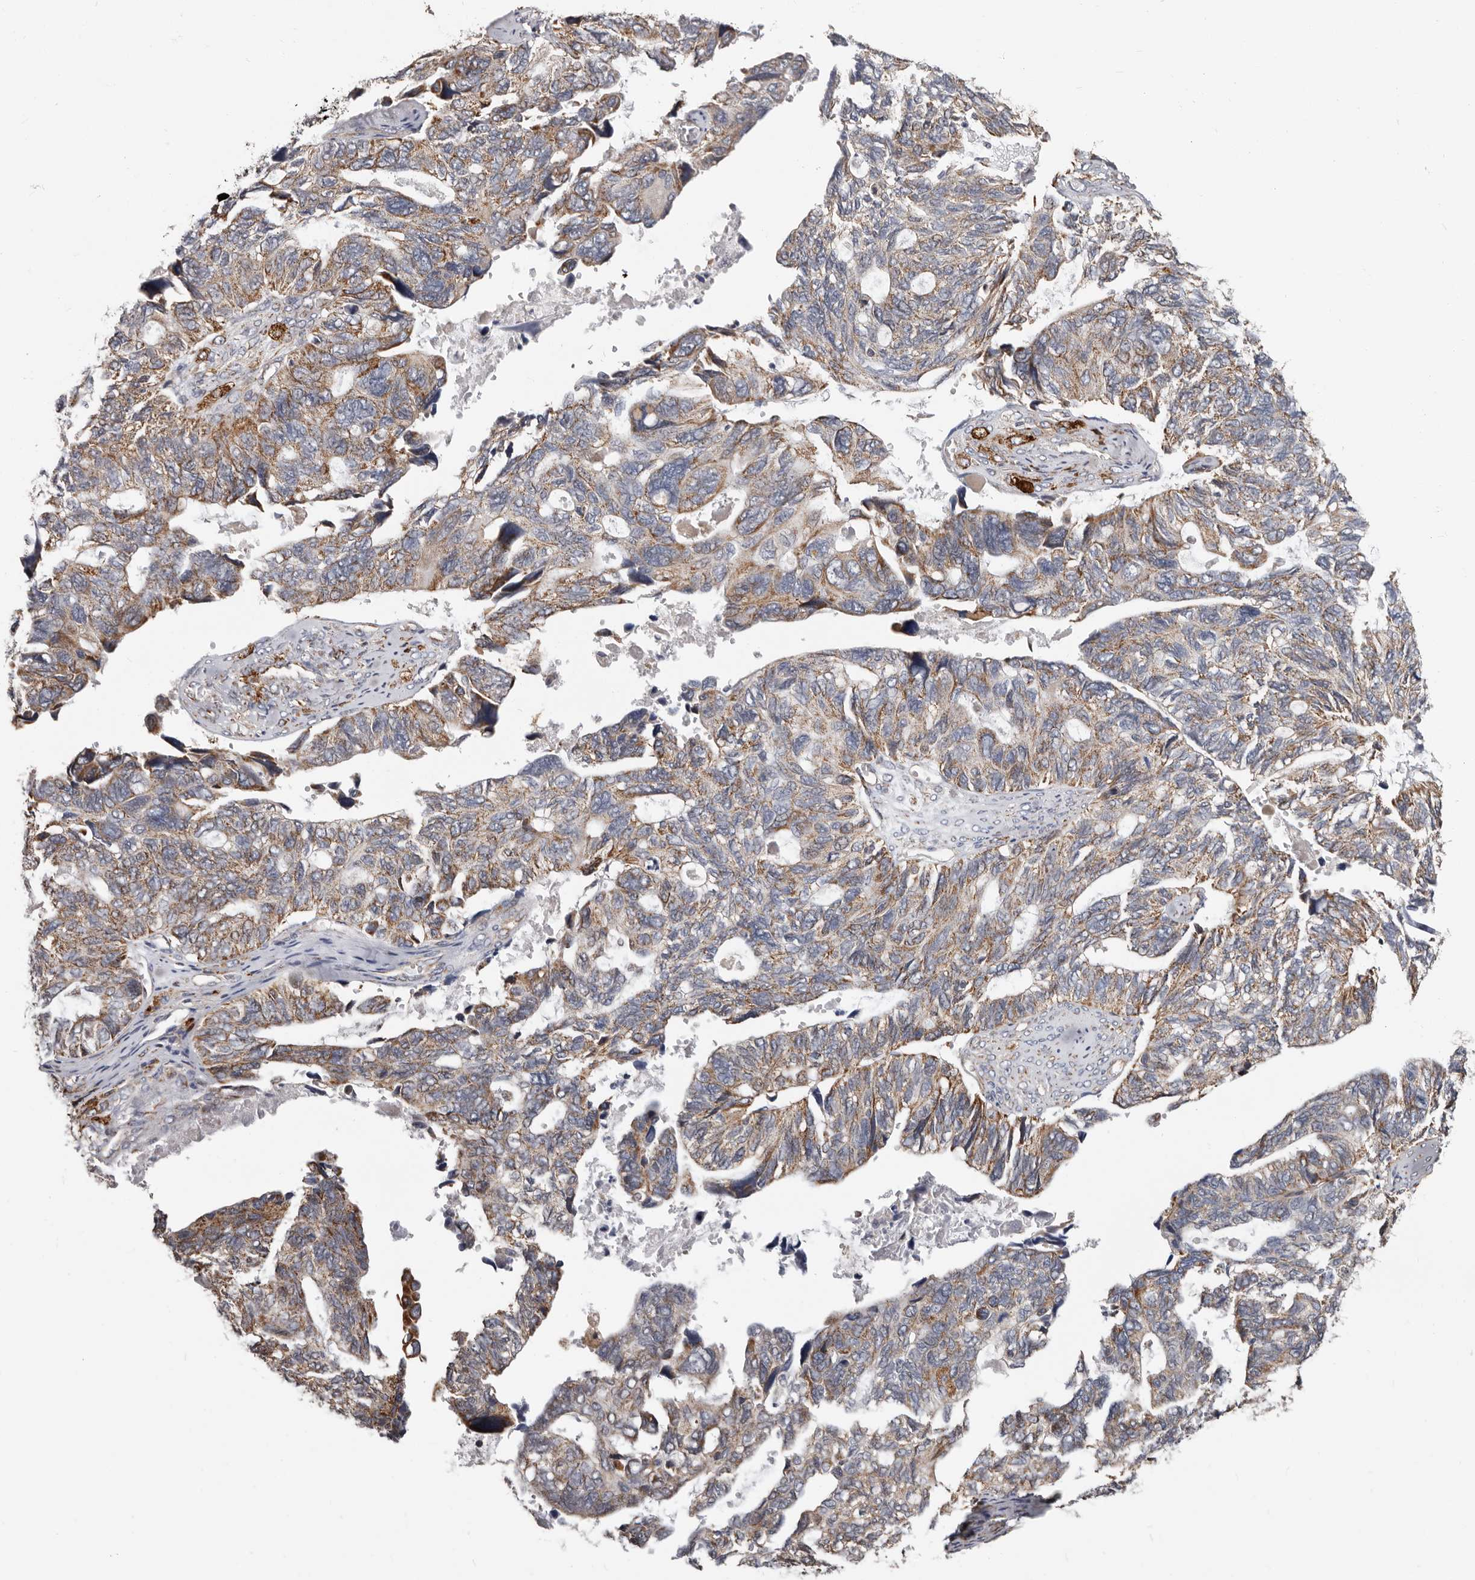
{"staining": {"intensity": "weak", "quantity": ">75%", "location": "cytoplasmic/membranous"}, "tissue": "ovarian cancer", "cell_type": "Tumor cells", "image_type": "cancer", "snomed": [{"axis": "morphology", "description": "Cystadenocarcinoma, serous, NOS"}, {"axis": "topography", "description": "Ovary"}], "caption": "Protein staining by immunohistochemistry (IHC) exhibits weak cytoplasmic/membranous expression in about >75% of tumor cells in serous cystadenocarcinoma (ovarian).", "gene": "MRPL18", "patient": {"sex": "female", "age": 79}}